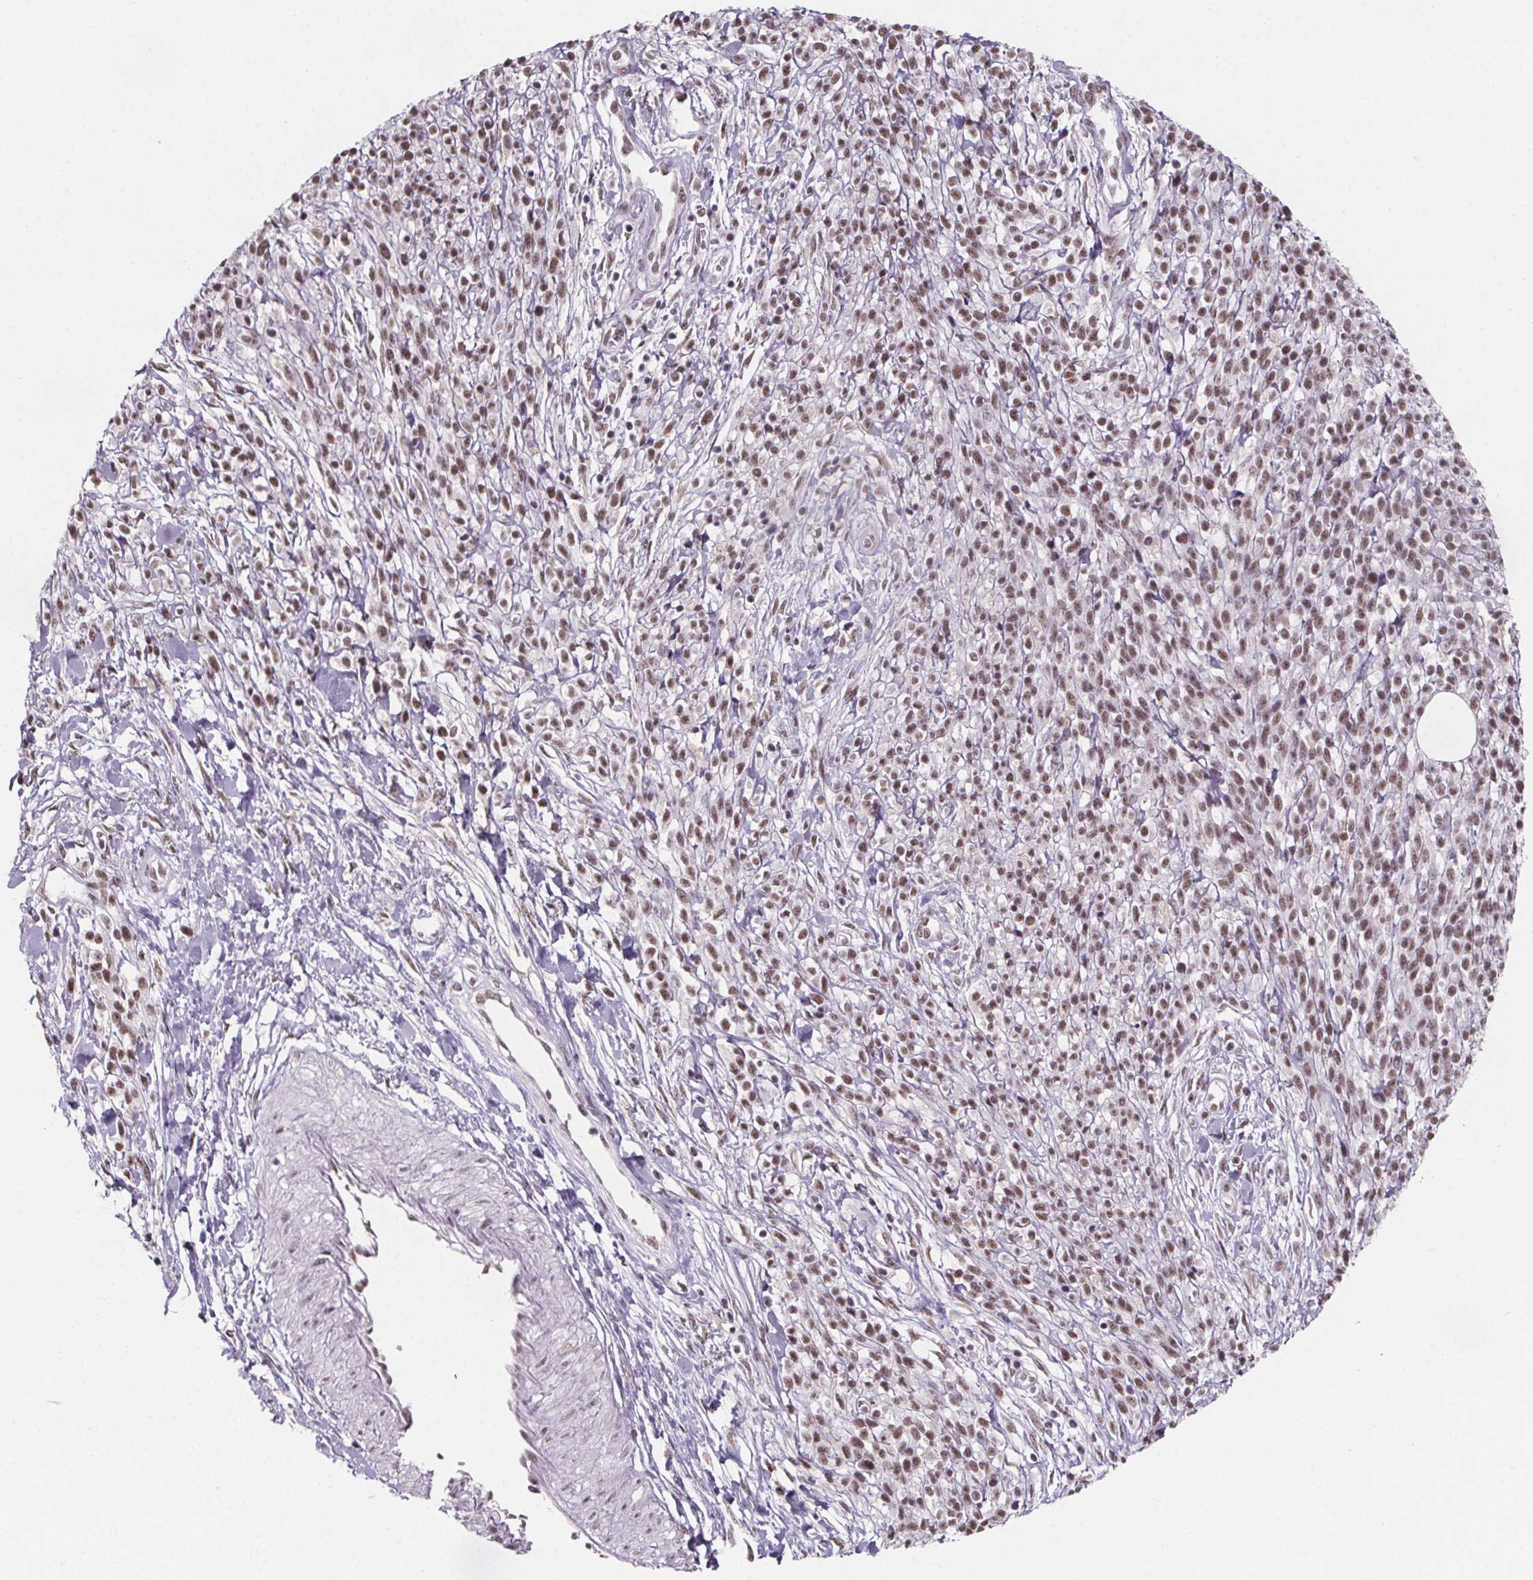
{"staining": {"intensity": "moderate", "quantity": ">75%", "location": "nuclear"}, "tissue": "melanoma", "cell_type": "Tumor cells", "image_type": "cancer", "snomed": [{"axis": "morphology", "description": "Malignant melanoma, NOS"}, {"axis": "topography", "description": "Skin"}, {"axis": "topography", "description": "Skin of trunk"}], "caption": "High-power microscopy captured an IHC photomicrograph of malignant melanoma, revealing moderate nuclear positivity in about >75% of tumor cells.", "gene": "ZNF572", "patient": {"sex": "male", "age": 74}}